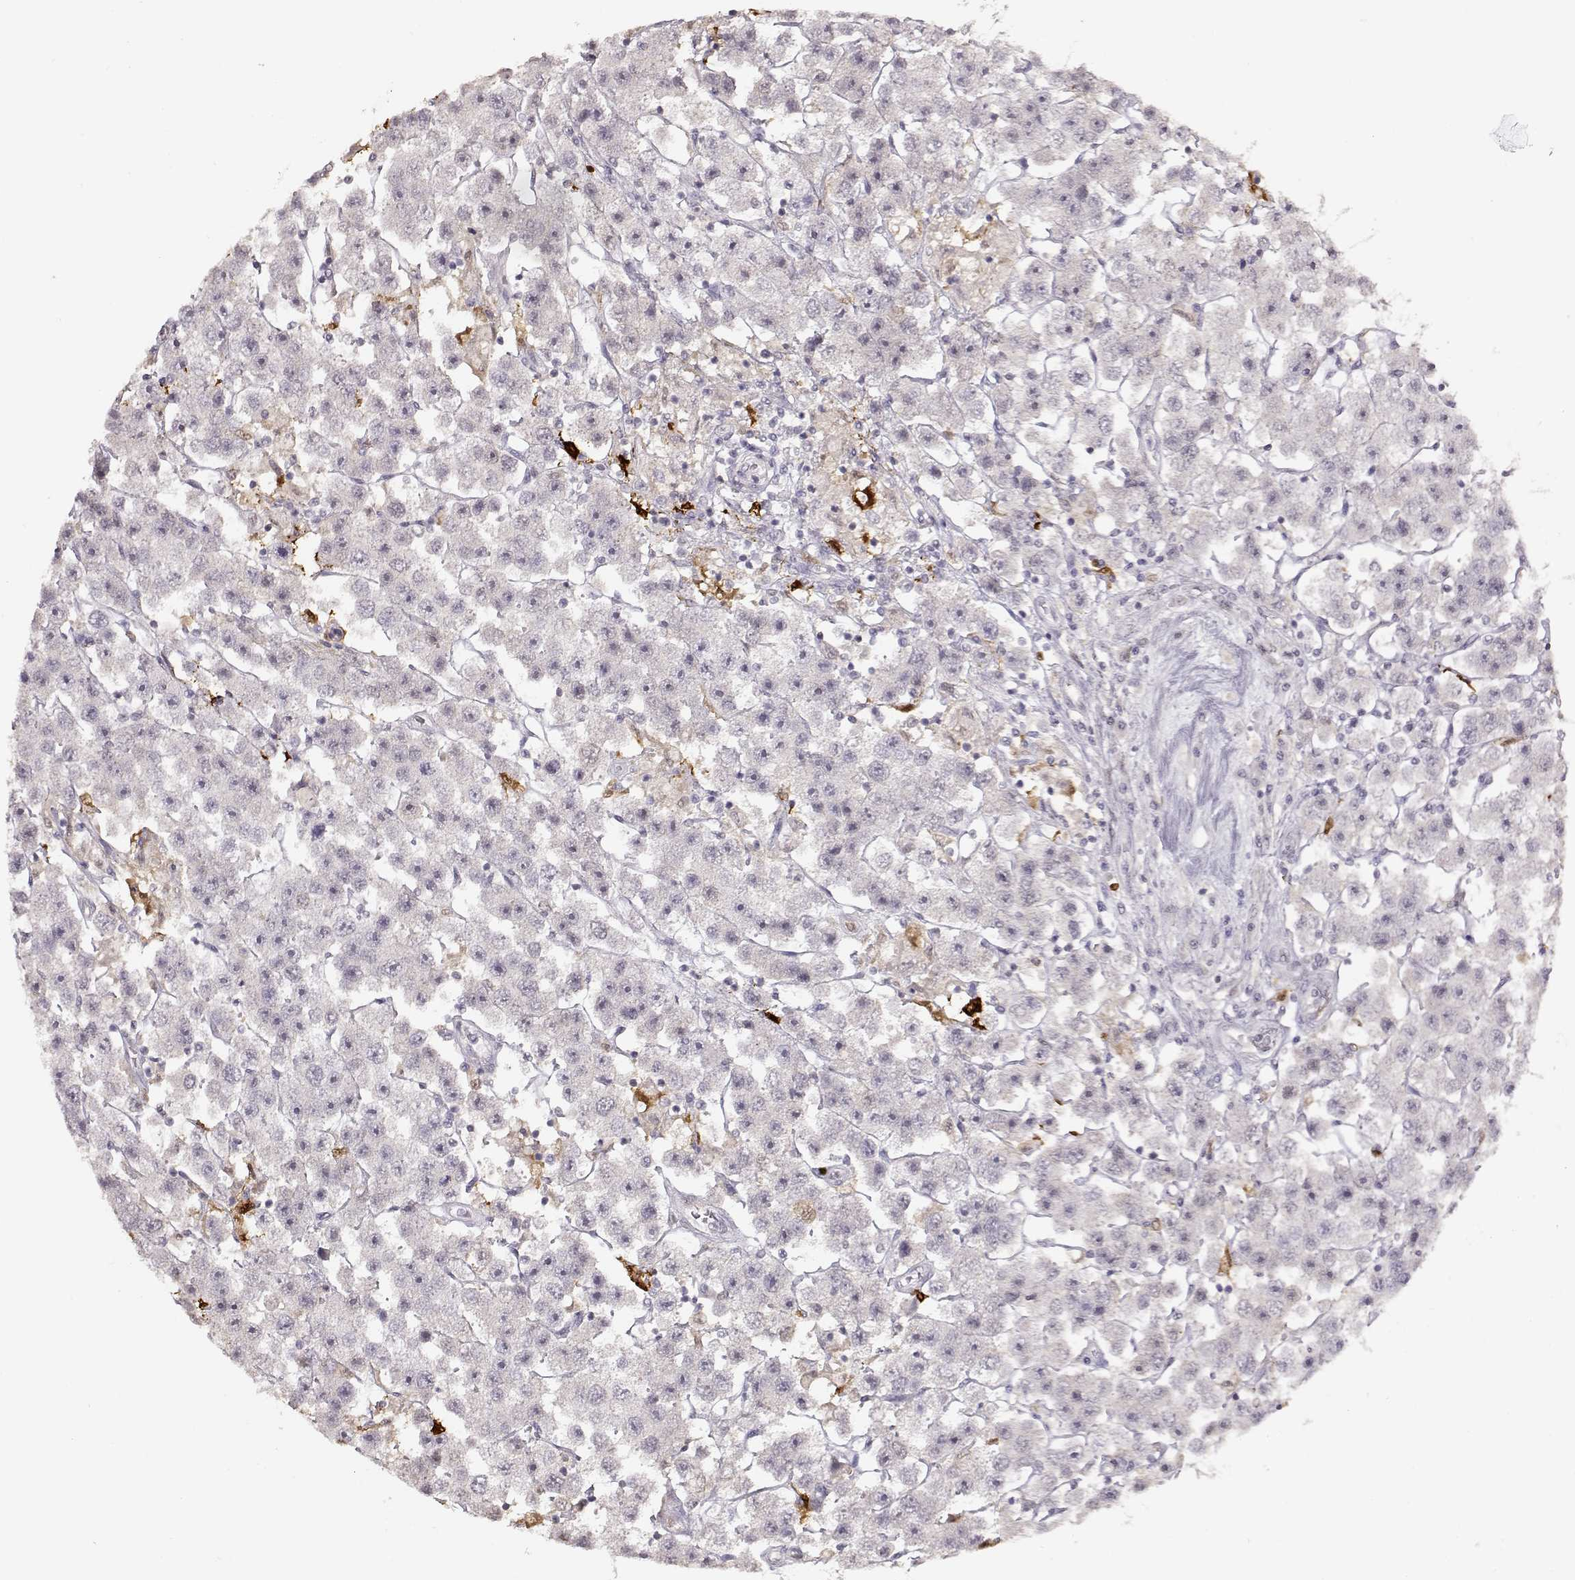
{"staining": {"intensity": "negative", "quantity": "none", "location": "none"}, "tissue": "testis cancer", "cell_type": "Tumor cells", "image_type": "cancer", "snomed": [{"axis": "morphology", "description": "Seminoma, NOS"}, {"axis": "topography", "description": "Testis"}], "caption": "Testis cancer stained for a protein using immunohistochemistry demonstrates no expression tumor cells.", "gene": "S100B", "patient": {"sex": "male", "age": 45}}